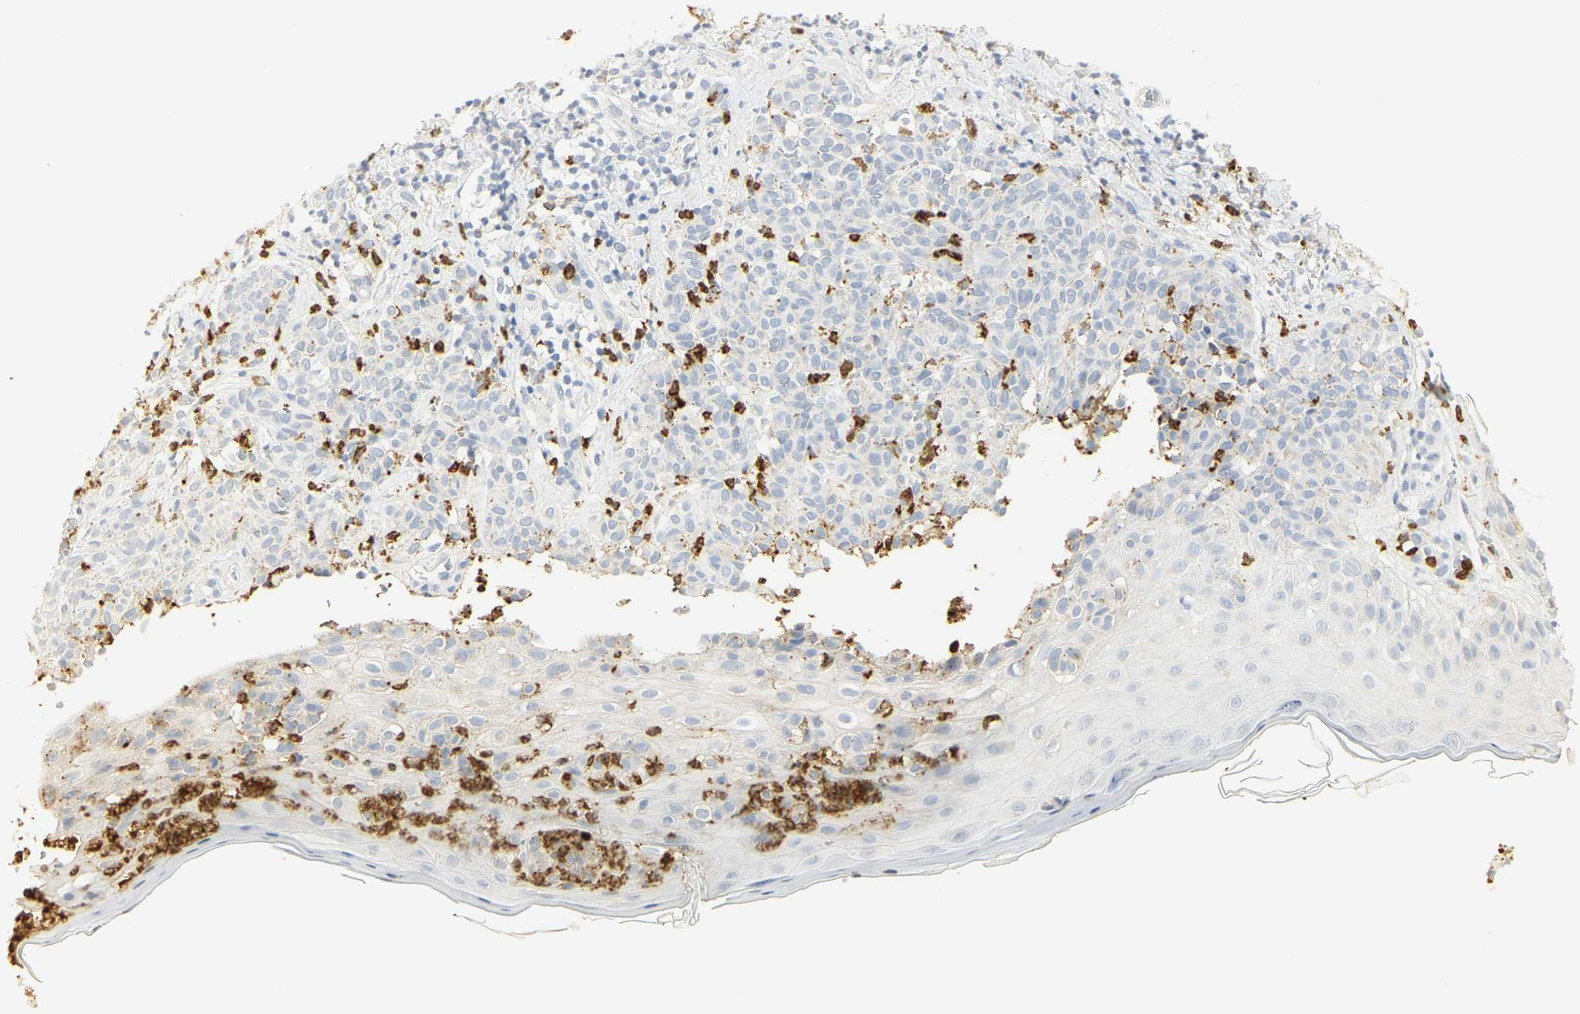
{"staining": {"intensity": "negative", "quantity": "none", "location": "none"}, "tissue": "melanoma", "cell_type": "Tumor cells", "image_type": "cancer", "snomed": [{"axis": "morphology", "description": "Malignant melanoma, NOS"}, {"axis": "topography", "description": "Skin"}], "caption": "An immunohistochemistry (IHC) histopathology image of malignant melanoma is shown. There is no staining in tumor cells of malignant melanoma. Nuclei are stained in blue.", "gene": "MPO", "patient": {"sex": "male", "age": 64}}